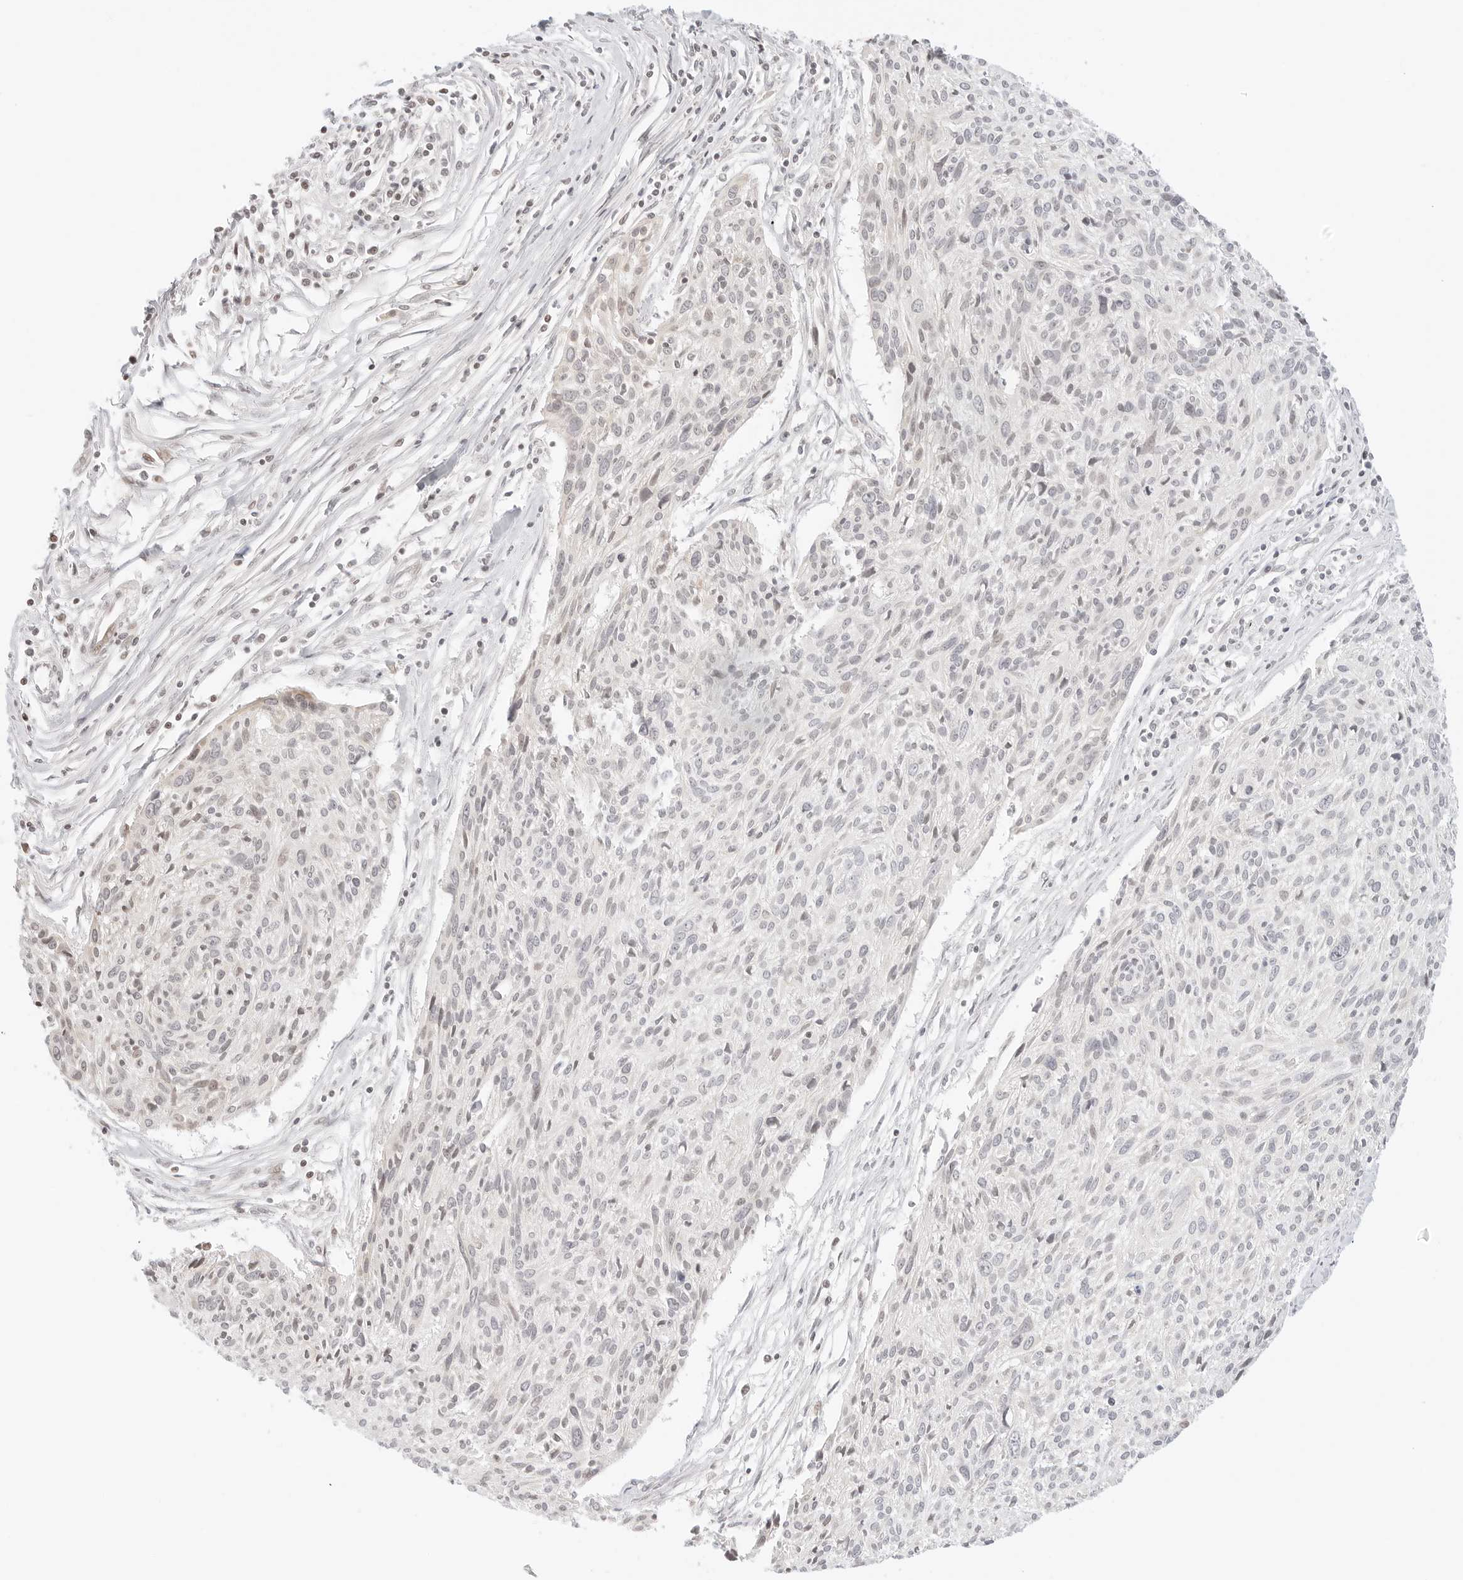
{"staining": {"intensity": "negative", "quantity": "none", "location": "none"}, "tissue": "cervical cancer", "cell_type": "Tumor cells", "image_type": "cancer", "snomed": [{"axis": "morphology", "description": "Squamous cell carcinoma, NOS"}, {"axis": "topography", "description": "Cervix"}], "caption": "There is no significant staining in tumor cells of squamous cell carcinoma (cervical). (Immunohistochemistry, brightfield microscopy, high magnification).", "gene": "RPS6KL1", "patient": {"sex": "female", "age": 51}}